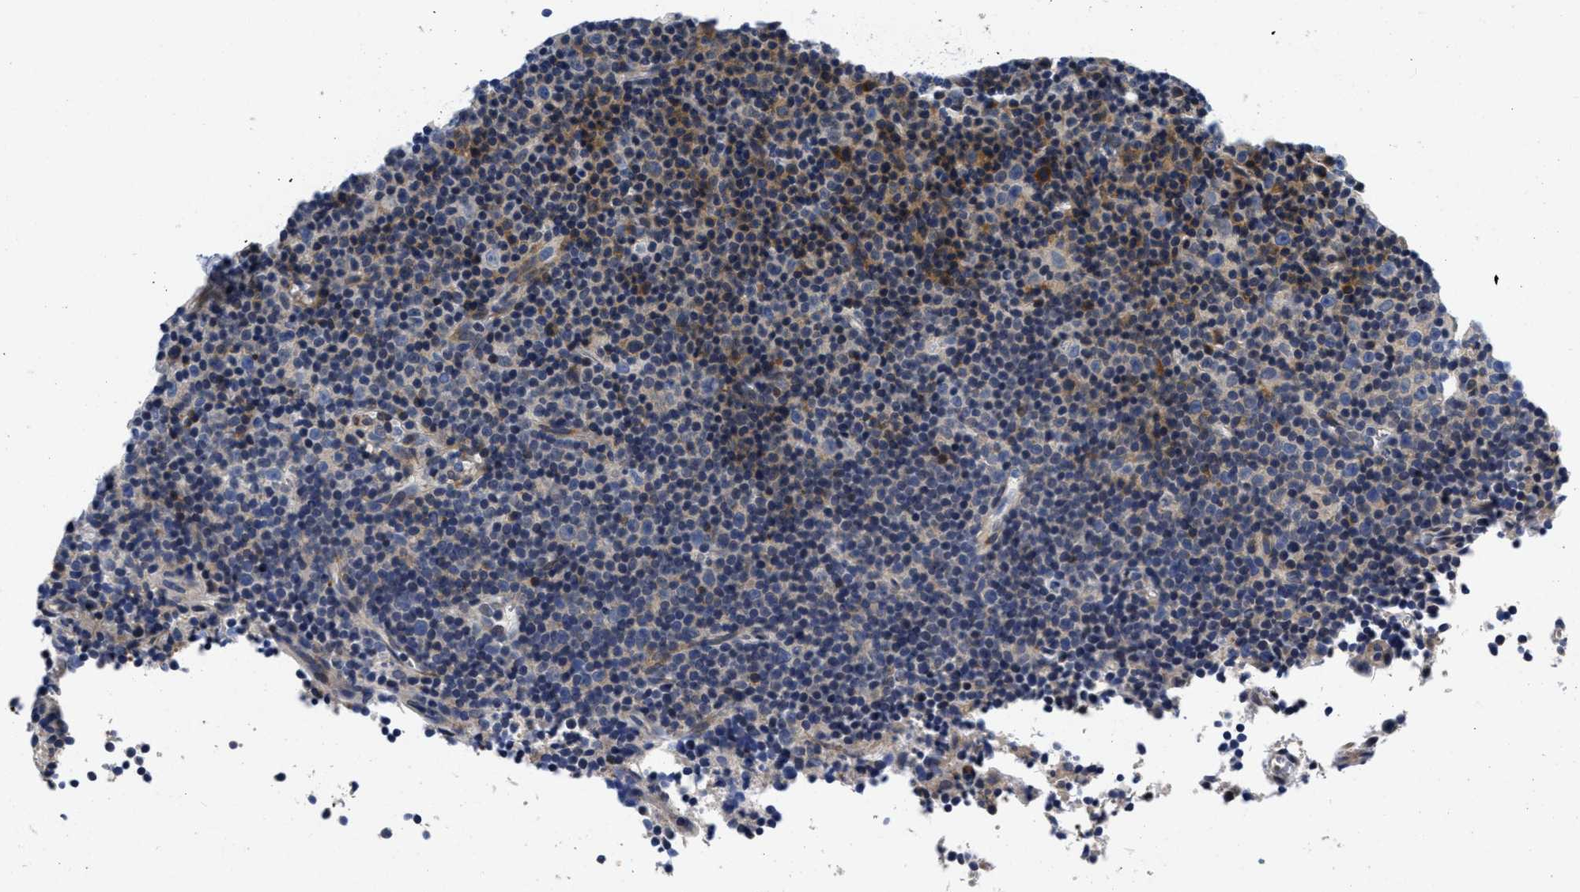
{"staining": {"intensity": "weak", "quantity": "<25%", "location": "cytoplasmic/membranous"}, "tissue": "lymphoma", "cell_type": "Tumor cells", "image_type": "cancer", "snomed": [{"axis": "morphology", "description": "Malignant lymphoma, non-Hodgkin's type, Low grade"}, {"axis": "topography", "description": "Lymph node"}], "caption": "DAB (3,3'-diaminobenzidine) immunohistochemical staining of malignant lymphoma, non-Hodgkin's type (low-grade) shows no significant staining in tumor cells. (Stains: DAB (3,3'-diaminobenzidine) IHC with hematoxylin counter stain, Microscopy: brightfield microscopy at high magnification).", "gene": "LAD1", "patient": {"sex": "female", "age": 67}}